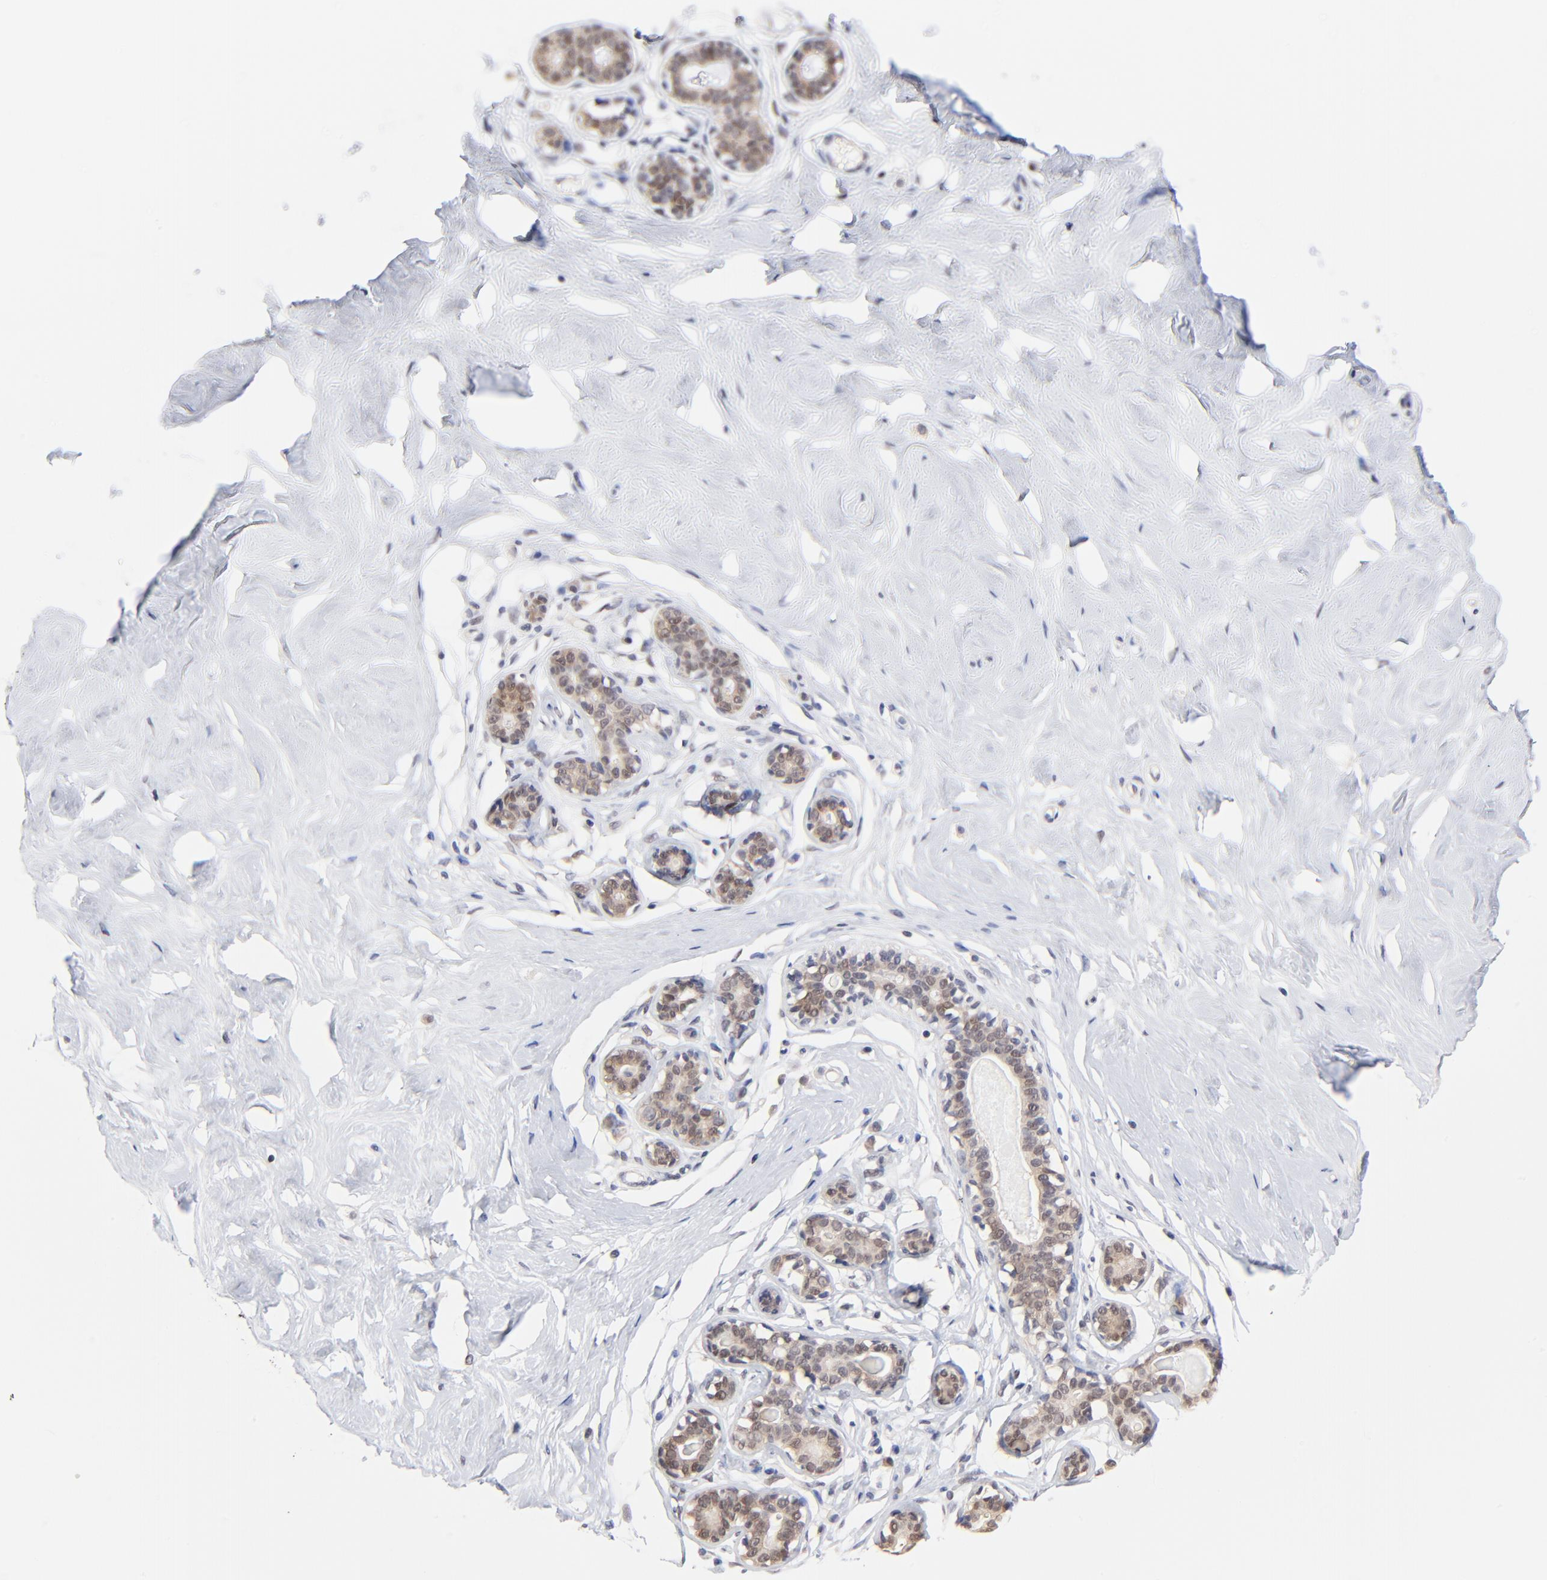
{"staining": {"intensity": "negative", "quantity": "none", "location": "none"}, "tissue": "breast", "cell_type": "Adipocytes", "image_type": "normal", "snomed": [{"axis": "morphology", "description": "Normal tissue, NOS"}, {"axis": "topography", "description": "Breast"}], "caption": "The photomicrograph demonstrates no significant staining in adipocytes of breast. (DAB (3,3'-diaminobenzidine) immunohistochemistry, high magnification).", "gene": "TXNL1", "patient": {"sex": "female", "age": 23}}